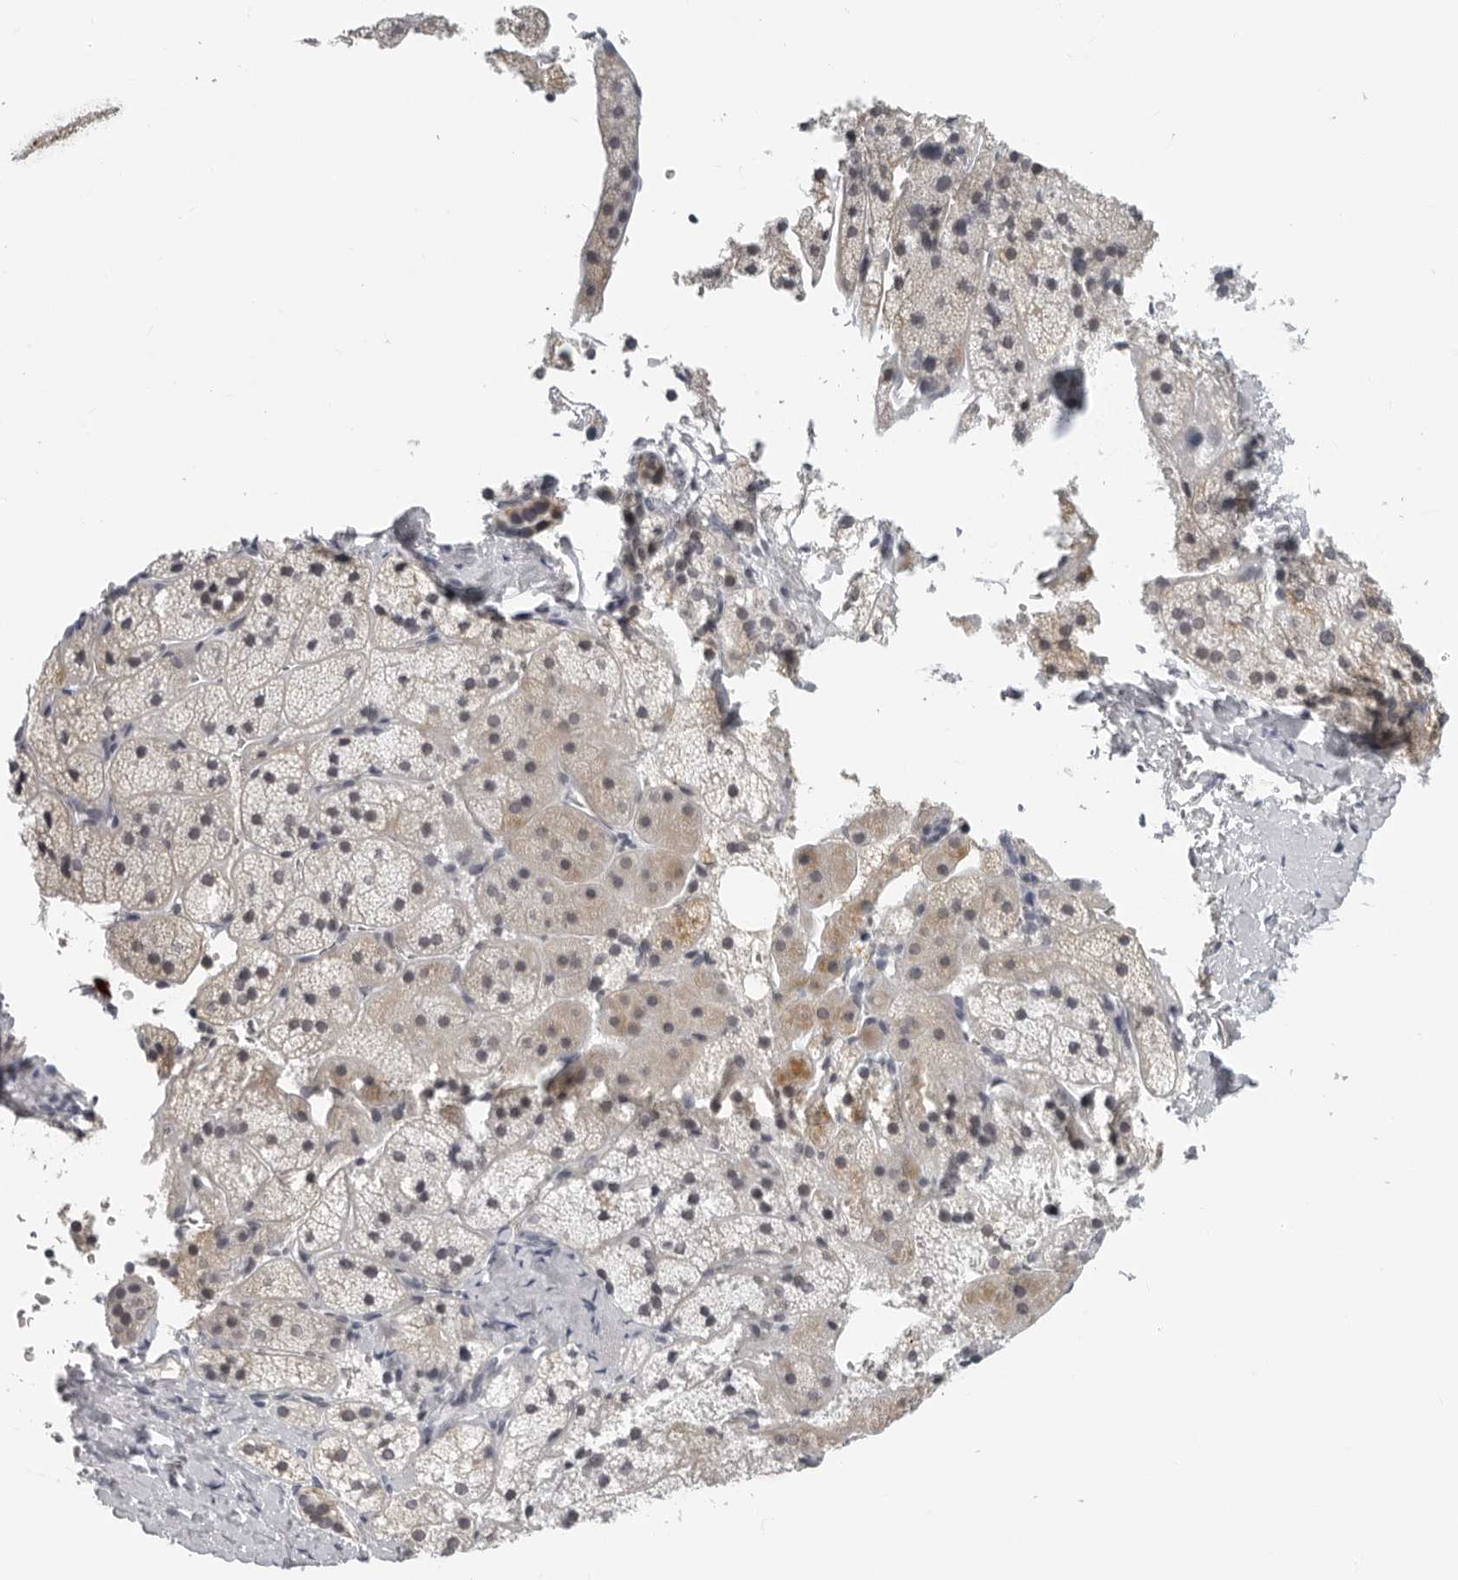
{"staining": {"intensity": "moderate", "quantity": "<25%", "location": "cytoplasmic/membranous"}, "tissue": "adrenal gland", "cell_type": "Glandular cells", "image_type": "normal", "snomed": [{"axis": "morphology", "description": "Normal tissue, NOS"}, {"axis": "topography", "description": "Adrenal gland"}], "caption": "Adrenal gland stained for a protein (brown) exhibits moderate cytoplasmic/membranous positive expression in approximately <25% of glandular cells.", "gene": "OPLAH", "patient": {"sex": "female", "age": 44}}